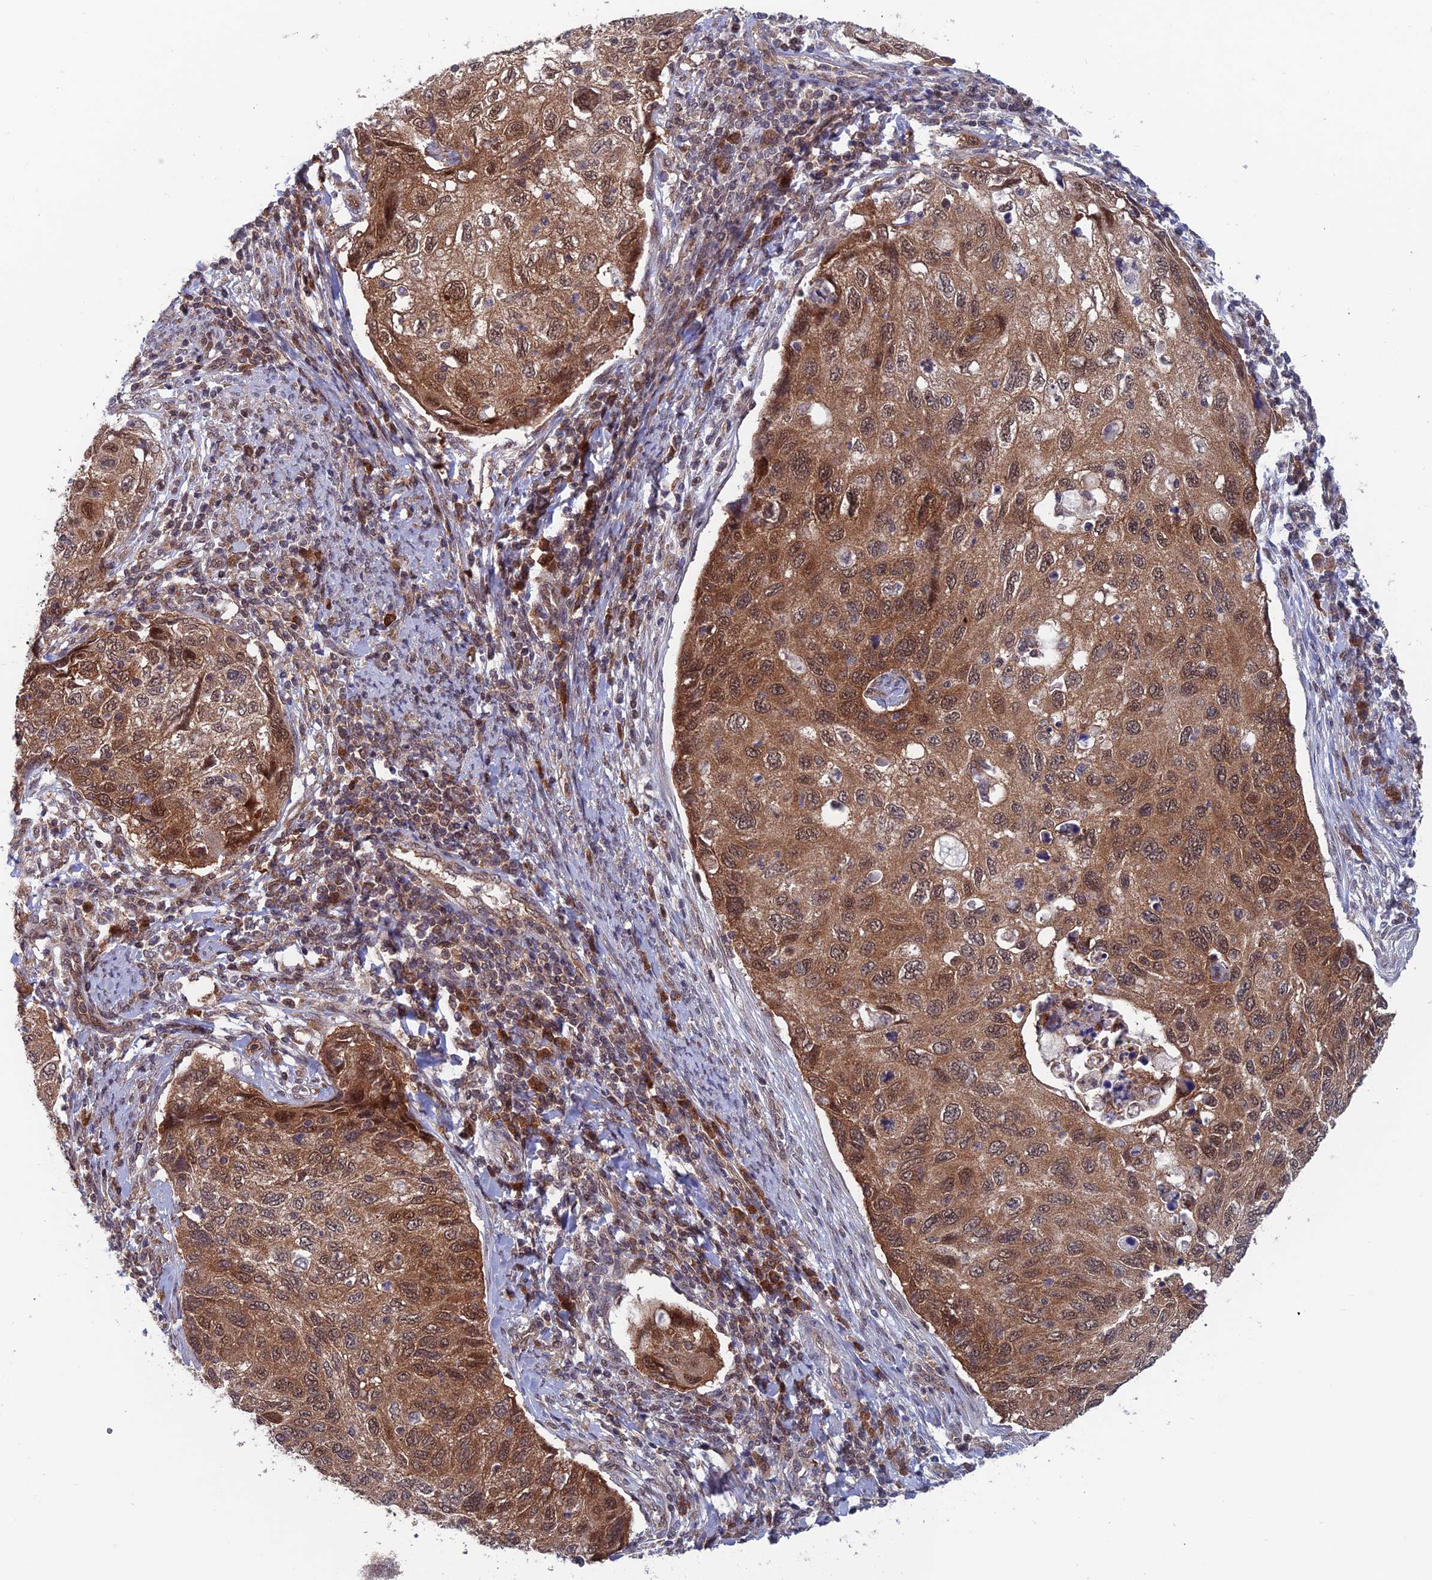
{"staining": {"intensity": "moderate", "quantity": ">75%", "location": "cytoplasmic/membranous,nuclear"}, "tissue": "cervical cancer", "cell_type": "Tumor cells", "image_type": "cancer", "snomed": [{"axis": "morphology", "description": "Squamous cell carcinoma, NOS"}, {"axis": "topography", "description": "Cervix"}], "caption": "Human cervical cancer stained with a brown dye demonstrates moderate cytoplasmic/membranous and nuclear positive staining in about >75% of tumor cells.", "gene": "IGBP1", "patient": {"sex": "female", "age": 70}}